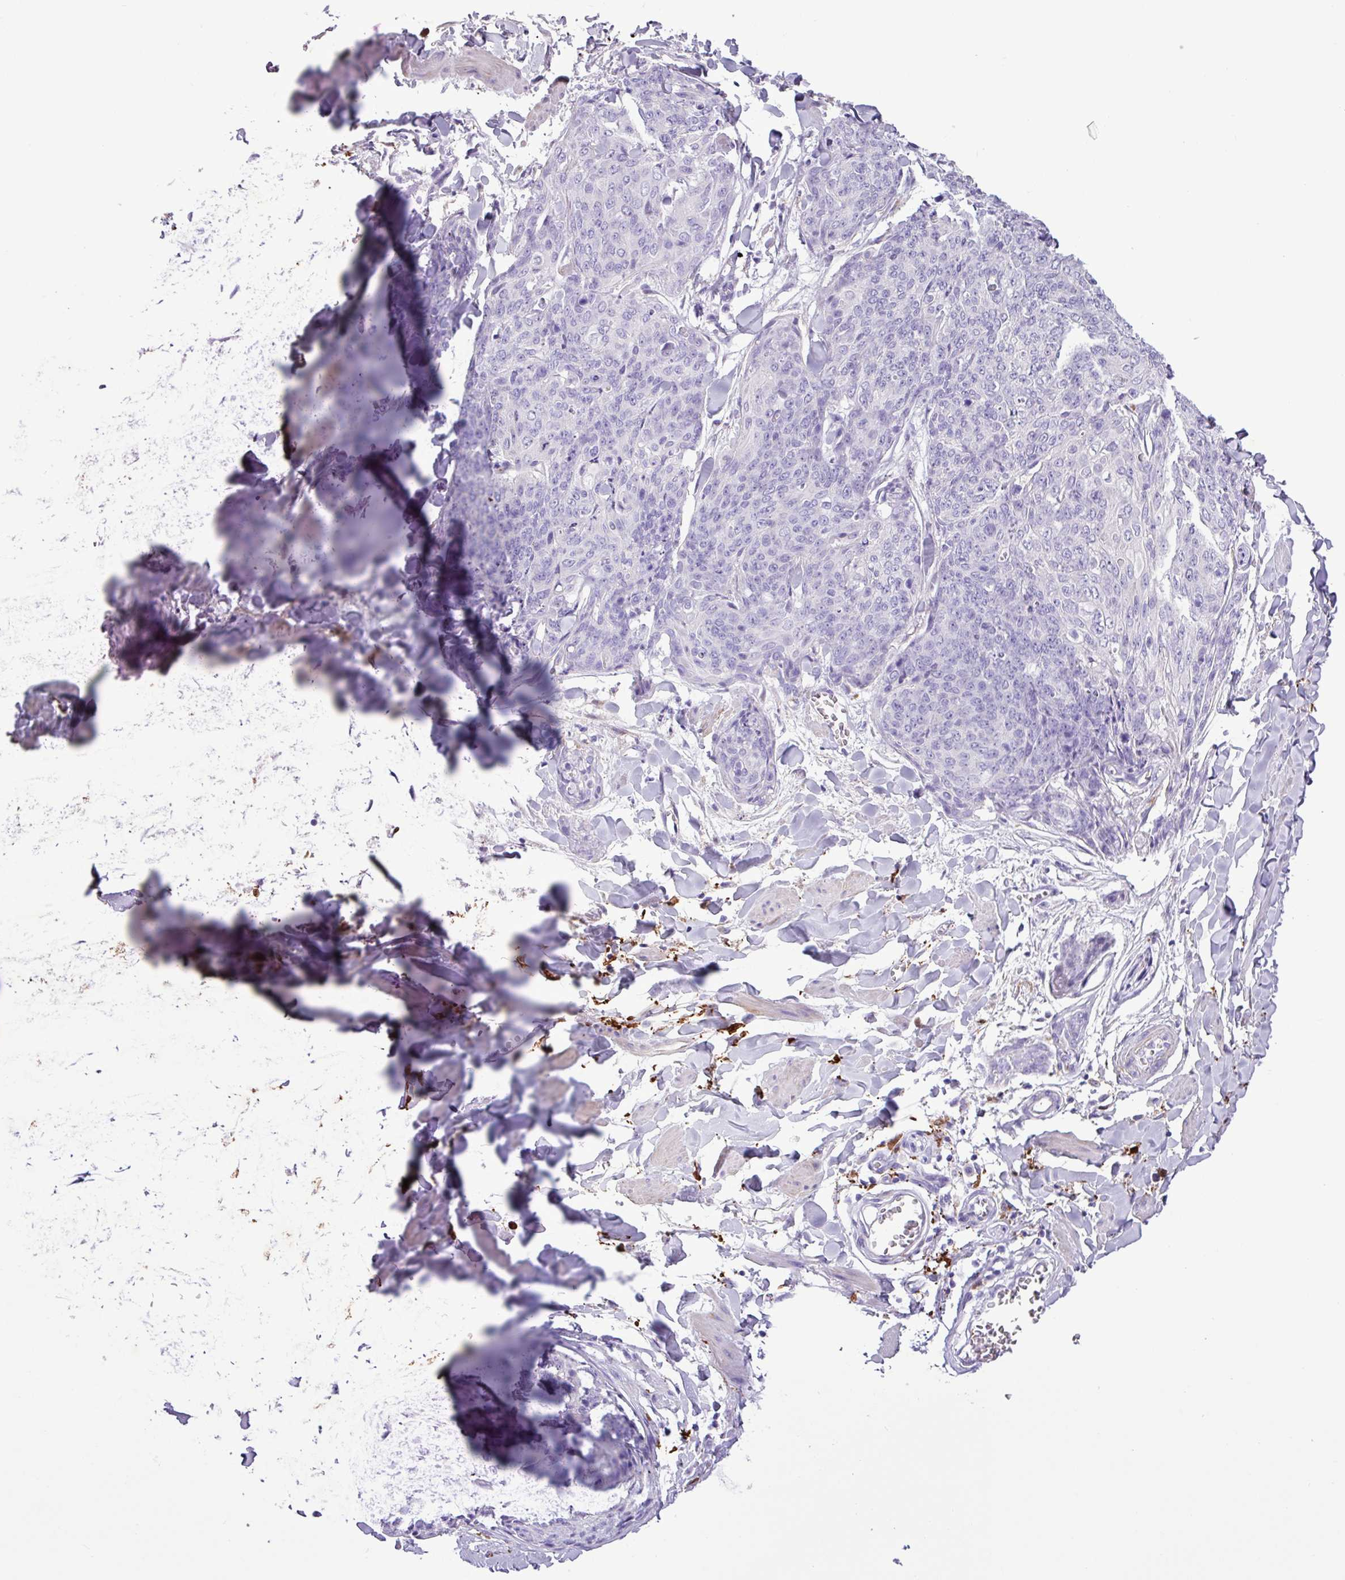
{"staining": {"intensity": "negative", "quantity": "none", "location": "none"}, "tissue": "skin cancer", "cell_type": "Tumor cells", "image_type": "cancer", "snomed": [{"axis": "morphology", "description": "Squamous cell carcinoma, NOS"}, {"axis": "topography", "description": "Skin"}, {"axis": "topography", "description": "Vulva"}], "caption": "IHC histopathology image of neoplastic tissue: human squamous cell carcinoma (skin) stained with DAB (3,3'-diaminobenzidine) shows no significant protein staining in tumor cells.", "gene": "TMEM200C", "patient": {"sex": "female", "age": 85}}